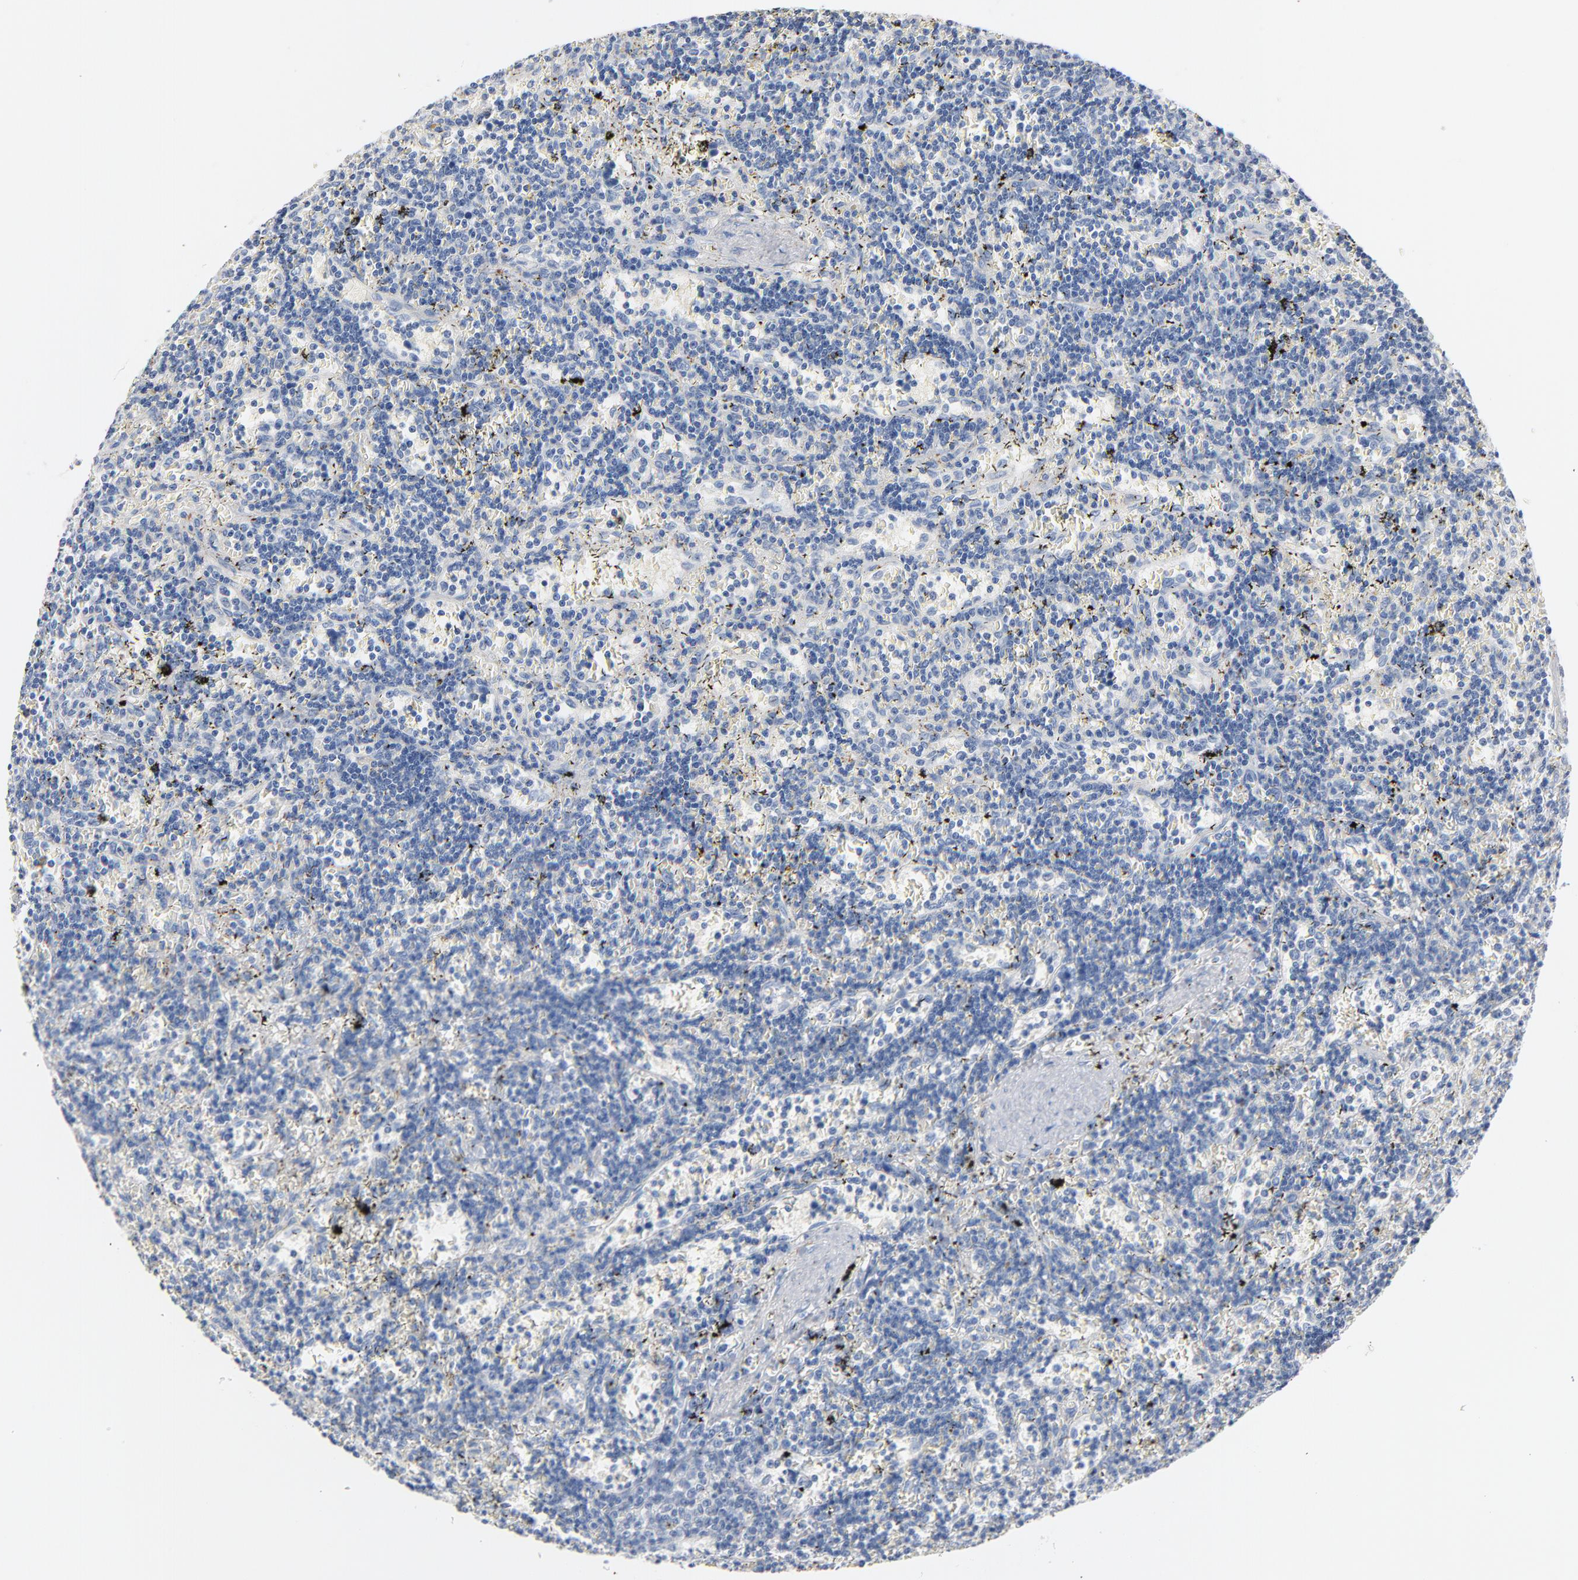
{"staining": {"intensity": "negative", "quantity": "none", "location": "none"}, "tissue": "lymphoma", "cell_type": "Tumor cells", "image_type": "cancer", "snomed": [{"axis": "morphology", "description": "Malignant lymphoma, non-Hodgkin's type, Low grade"}, {"axis": "topography", "description": "Spleen"}], "caption": "Immunohistochemistry of human lymphoma displays no staining in tumor cells. (DAB IHC with hematoxylin counter stain).", "gene": "IFT43", "patient": {"sex": "male", "age": 60}}